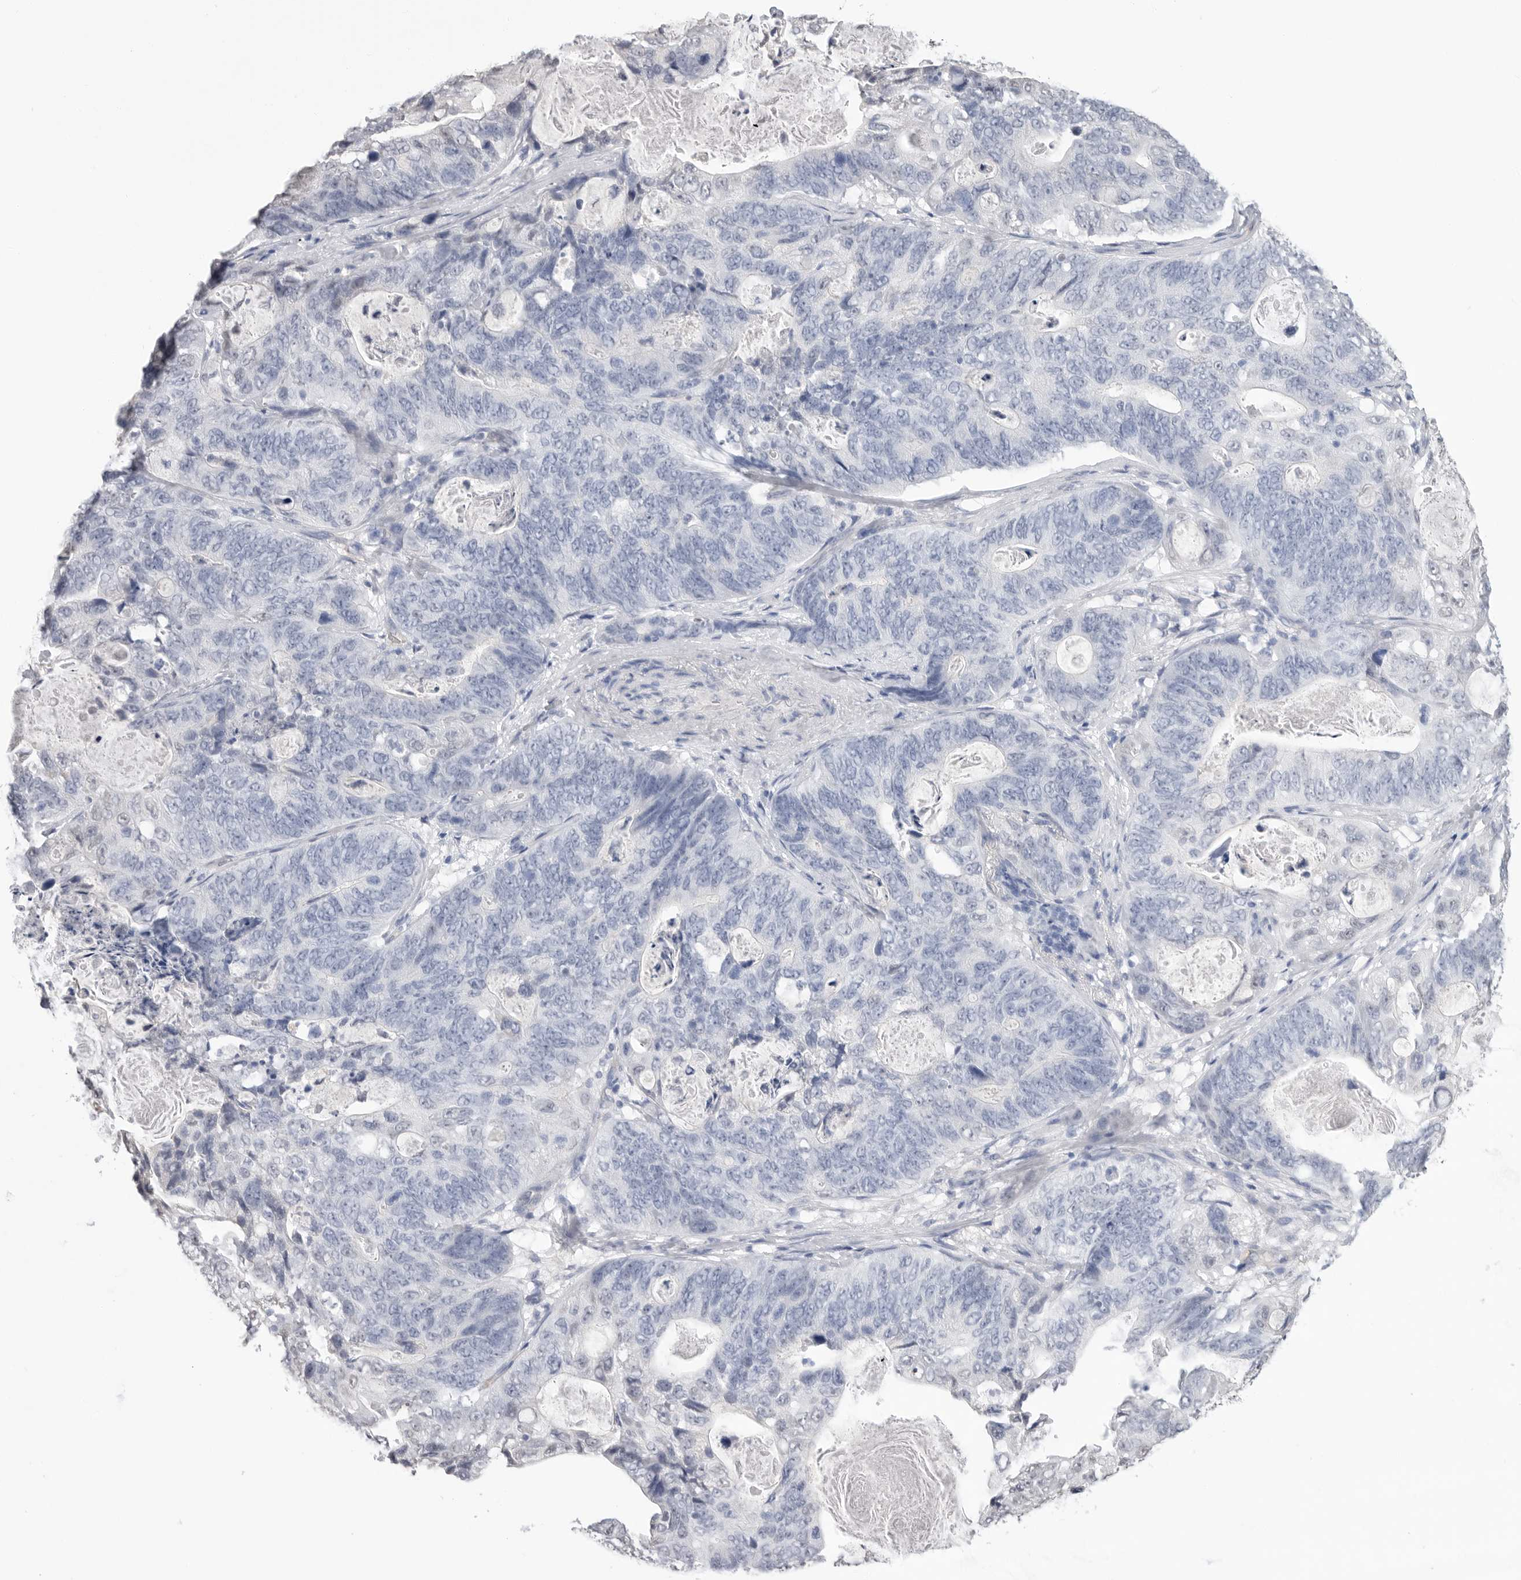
{"staining": {"intensity": "negative", "quantity": "none", "location": "none"}, "tissue": "stomach cancer", "cell_type": "Tumor cells", "image_type": "cancer", "snomed": [{"axis": "morphology", "description": "Normal tissue, NOS"}, {"axis": "morphology", "description": "Adenocarcinoma, NOS"}, {"axis": "topography", "description": "Stomach"}], "caption": "Adenocarcinoma (stomach) was stained to show a protein in brown. There is no significant staining in tumor cells.", "gene": "ARHGEF10", "patient": {"sex": "female", "age": 89}}